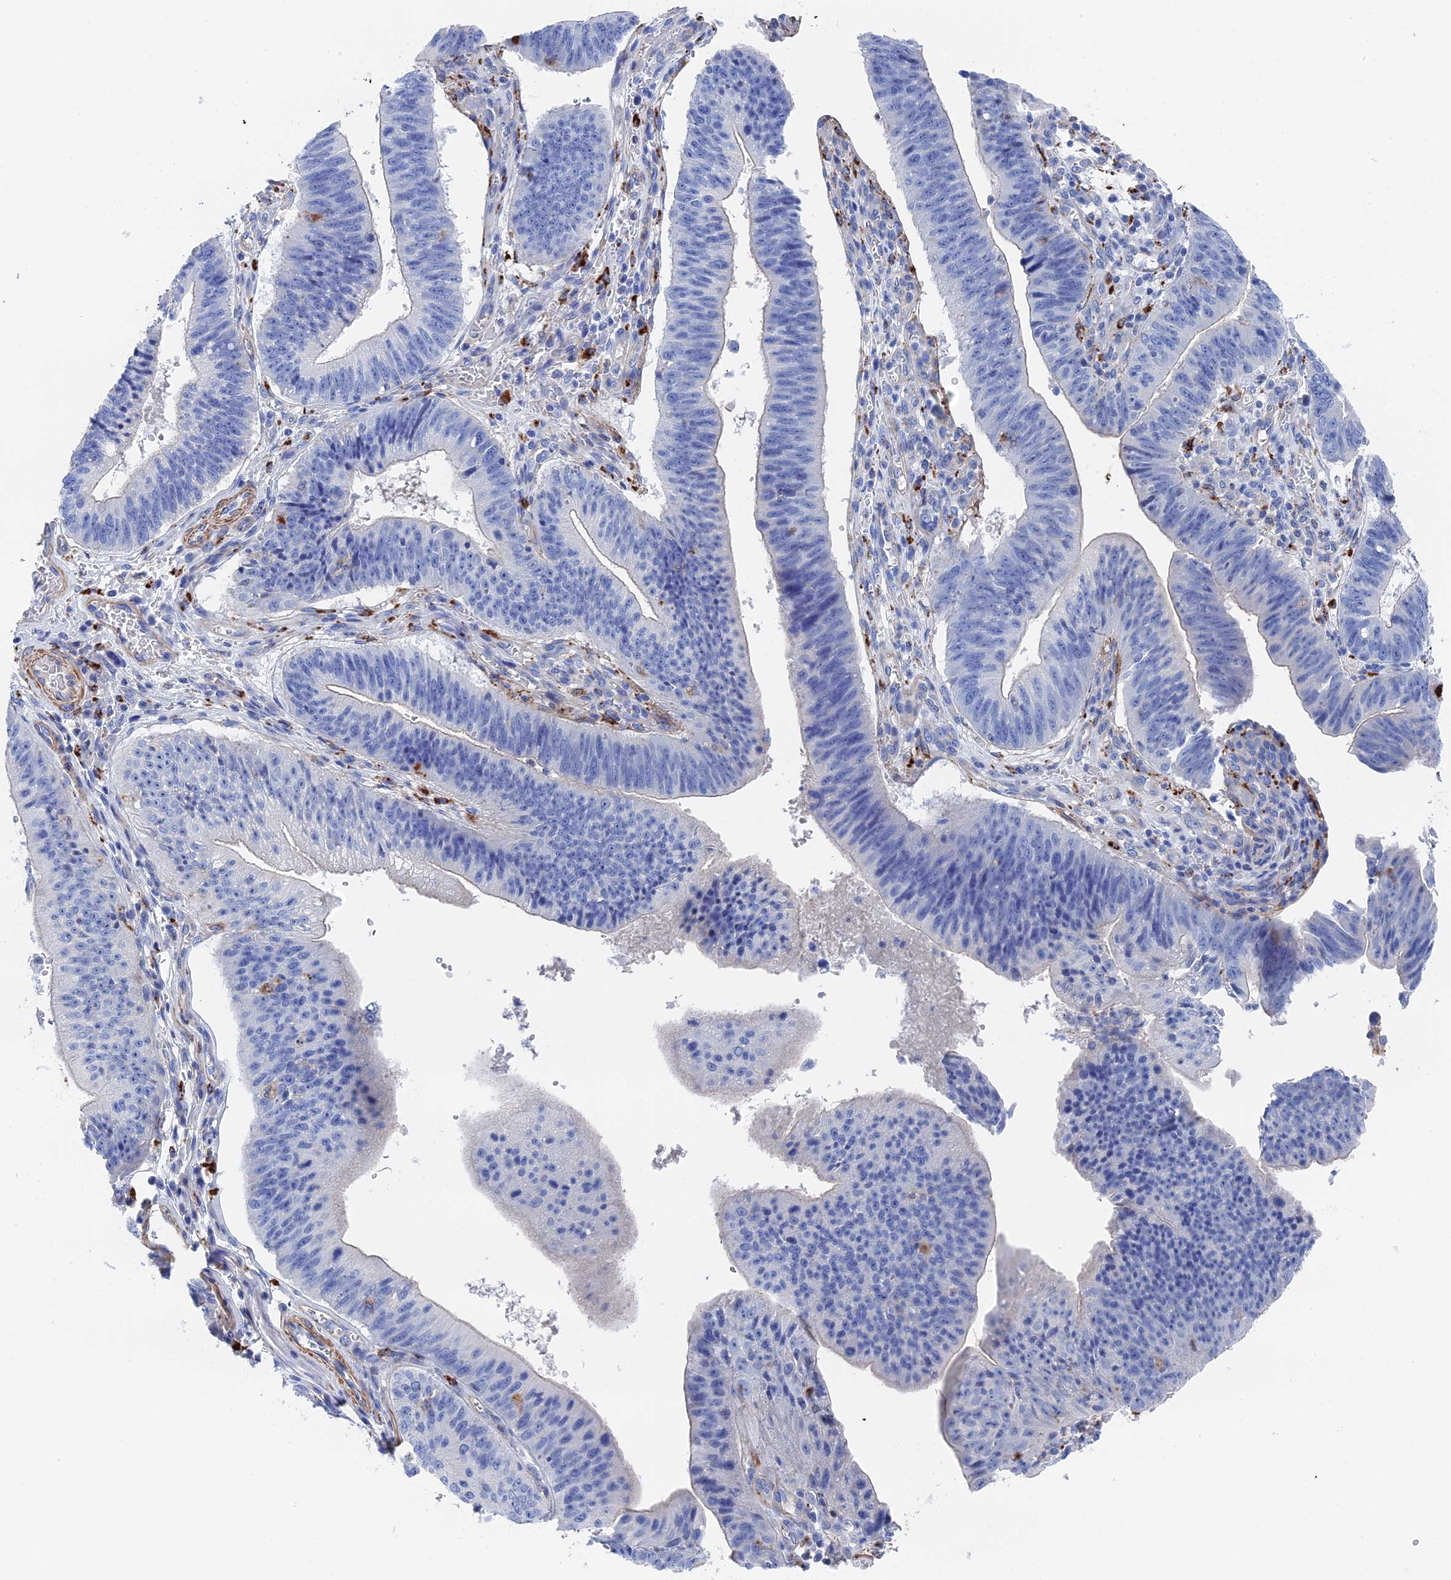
{"staining": {"intensity": "negative", "quantity": "none", "location": "none"}, "tissue": "stomach cancer", "cell_type": "Tumor cells", "image_type": "cancer", "snomed": [{"axis": "morphology", "description": "Adenocarcinoma, NOS"}, {"axis": "topography", "description": "Stomach"}], "caption": "This is a micrograph of IHC staining of stomach cancer (adenocarcinoma), which shows no expression in tumor cells. (Immunohistochemistry, brightfield microscopy, high magnification).", "gene": "STRA6", "patient": {"sex": "male", "age": 59}}